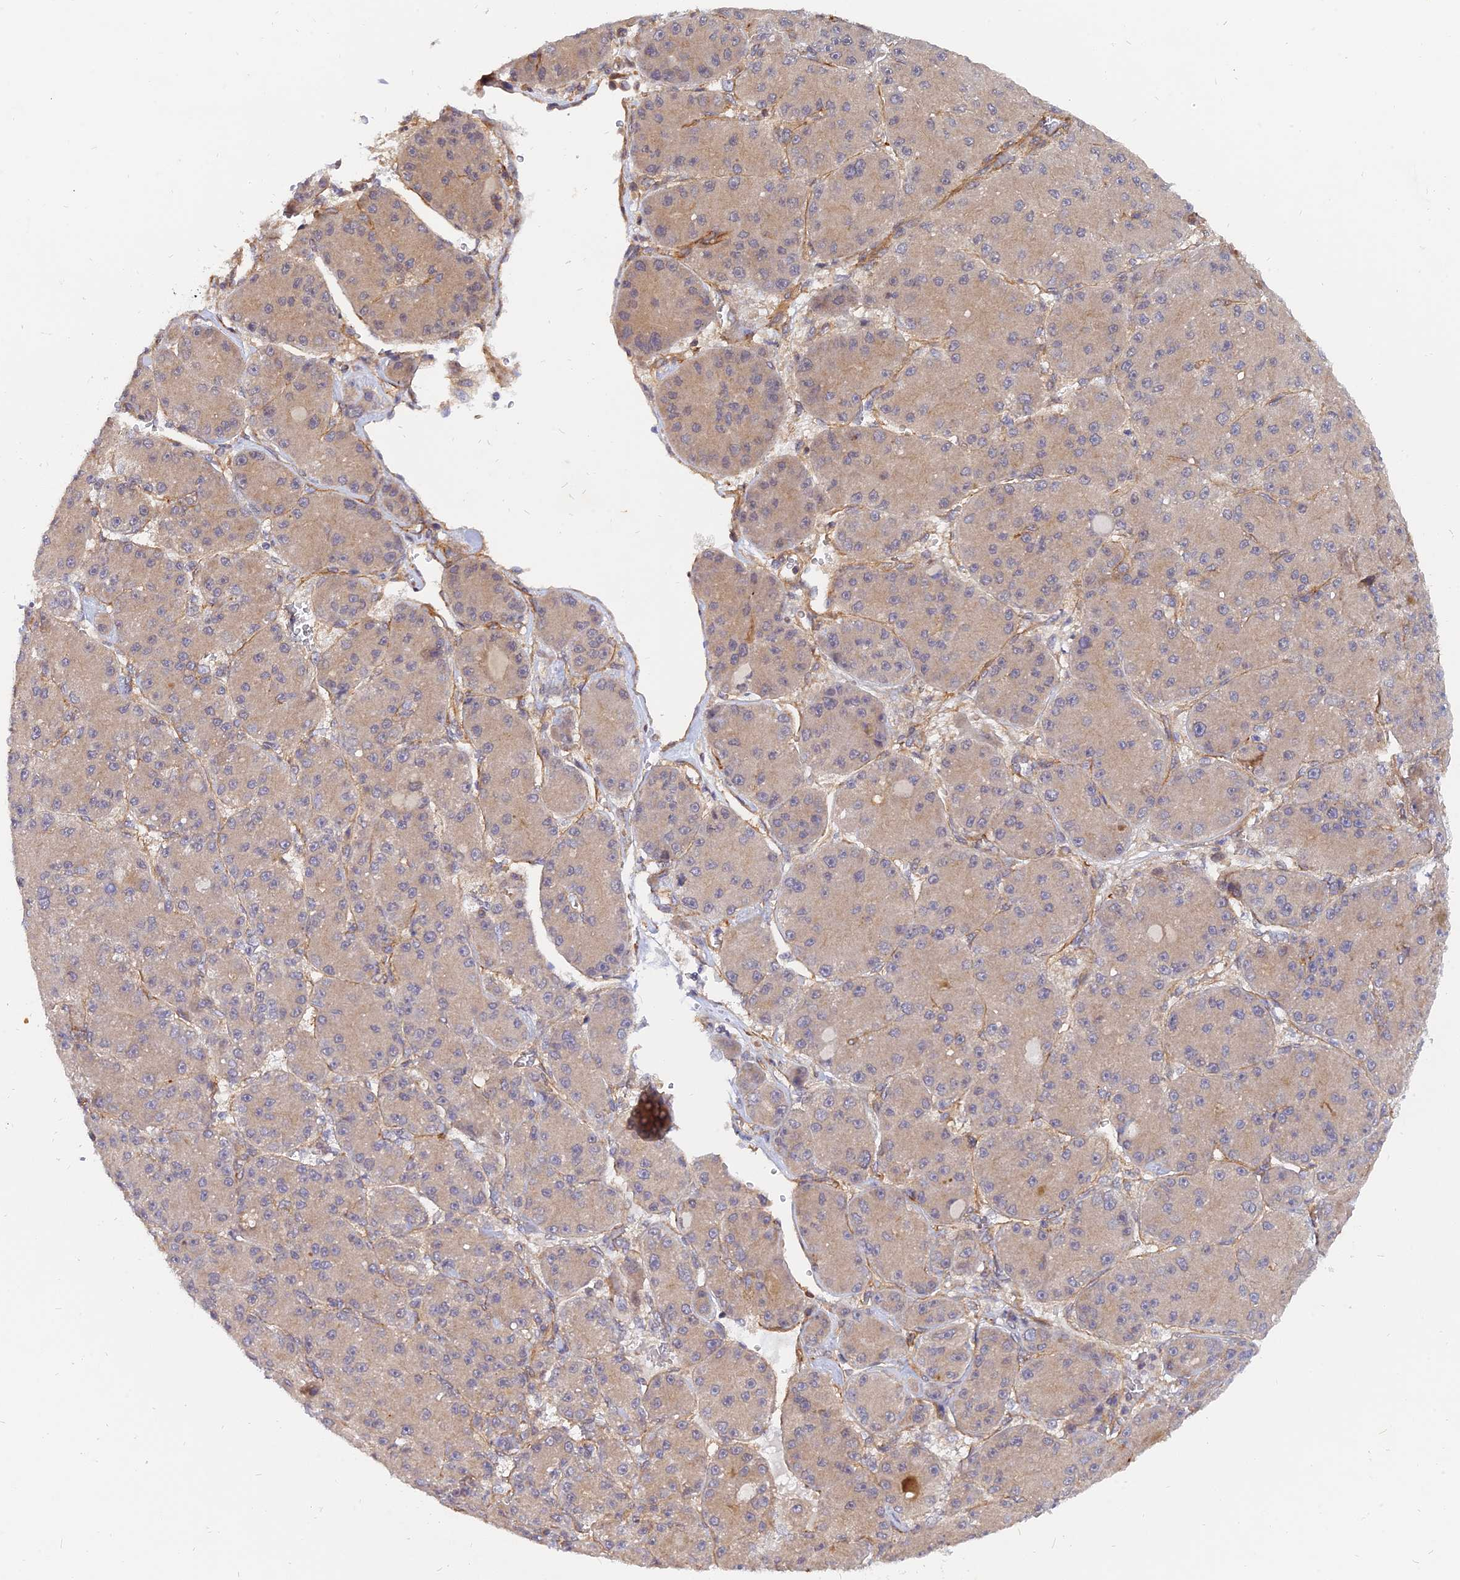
{"staining": {"intensity": "weak", "quantity": ">75%", "location": "cytoplasmic/membranous"}, "tissue": "liver cancer", "cell_type": "Tumor cells", "image_type": "cancer", "snomed": [{"axis": "morphology", "description": "Carcinoma, Hepatocellular, NOS"}, {"axis": "topography", "description": "Liver"}], "caption": "IHC (DAB) staining of human liver cancer shows weak cytoplasmic/membranous protein positivity in approximately >75% of tumor cells.", "gene": "WDR41", "patient": {"sex": "male", "age": 67}}